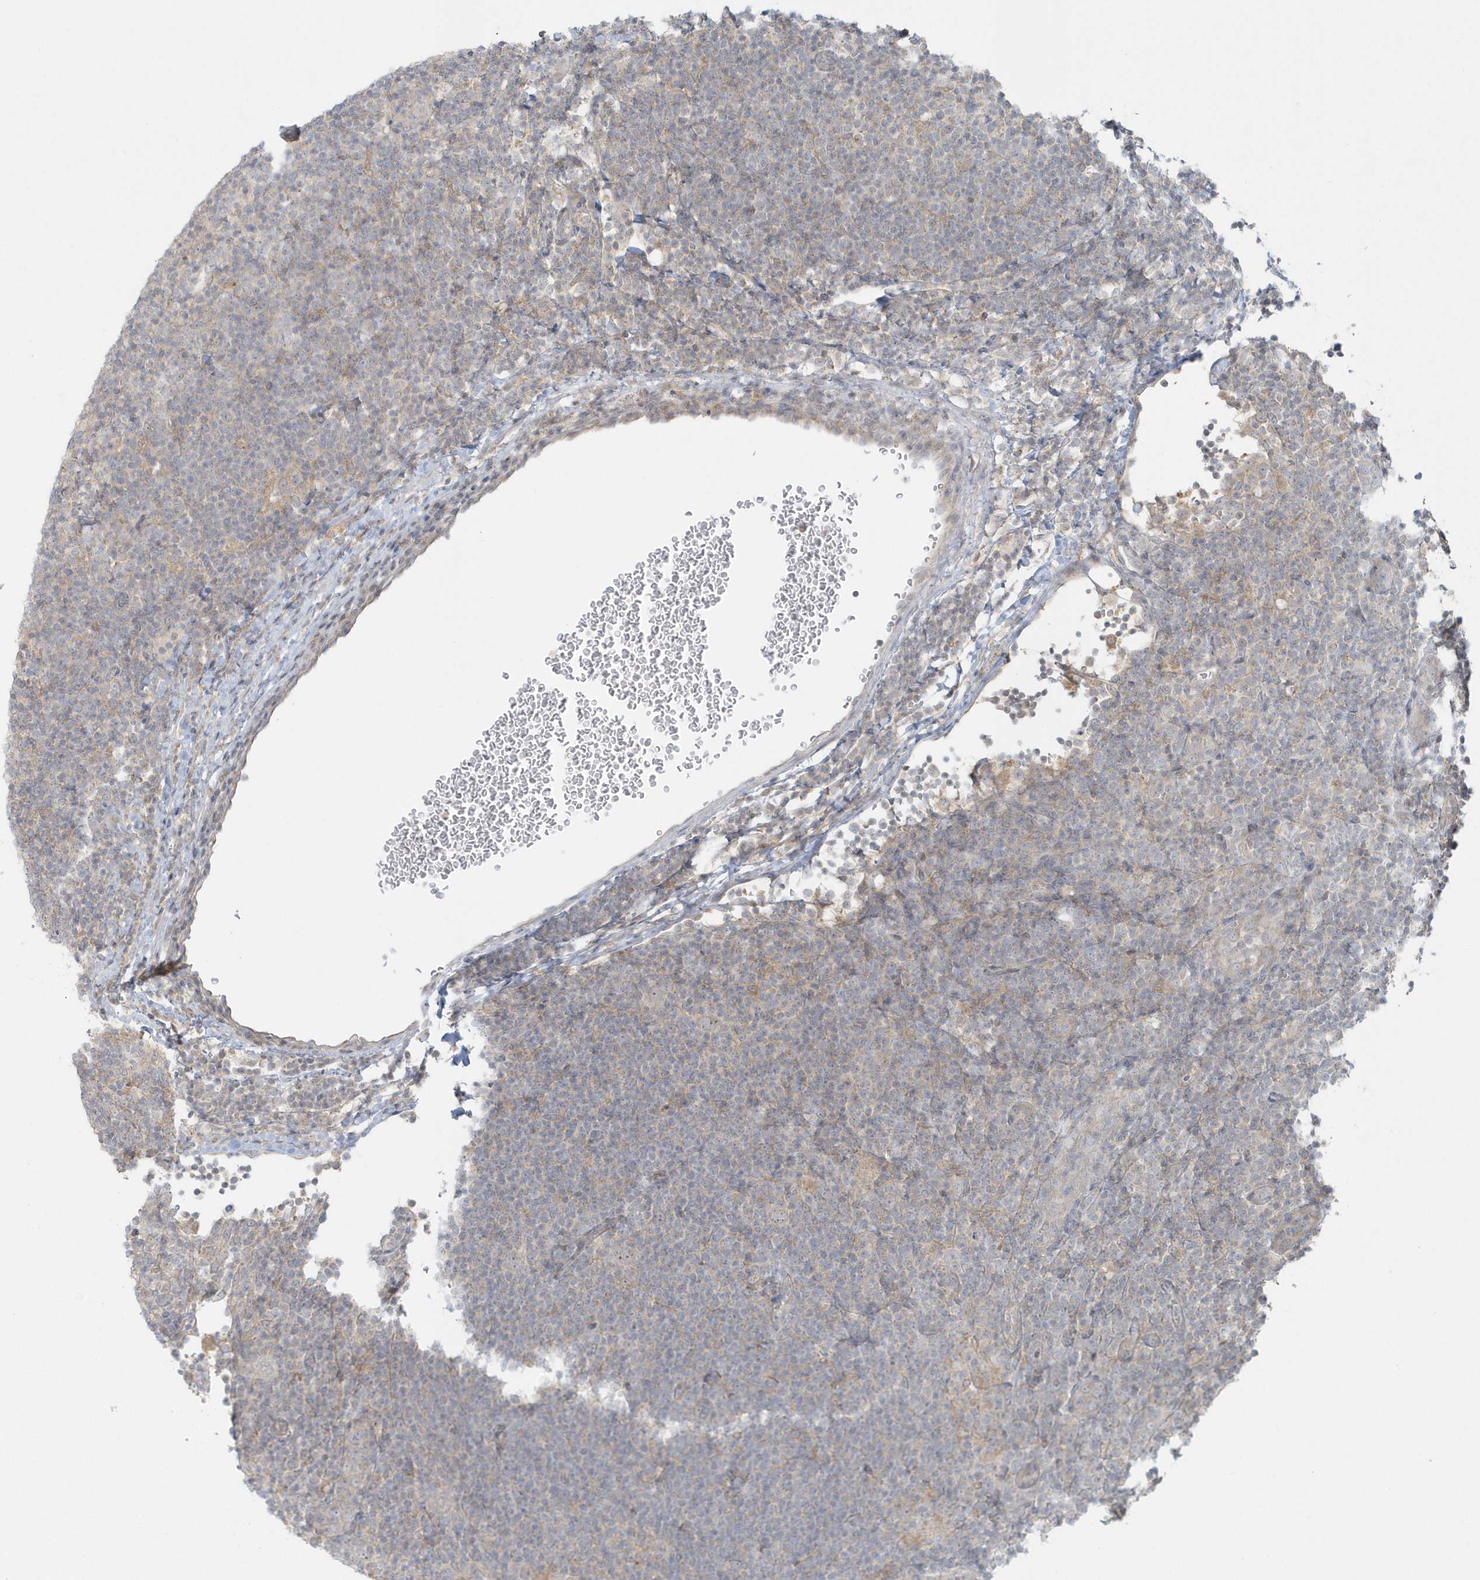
{"staining": {"intensity": "negative", "quantity": "none", "location": "none"}, "tissue": "lymphoma", "cell_type": "Tumor cells", "image_type": "cancer", "snomed": [{"axis": "morphology", "description": "Hodgkin's disease, NOS"}, {"axis": "topography", "description": "Lymph node"}], "caption": "Immunohistochemistry of human lymphoma shows no expression in tumor cells.", "gene": "BLTP3A", "patient": {"sex": "female", "age": 57}}